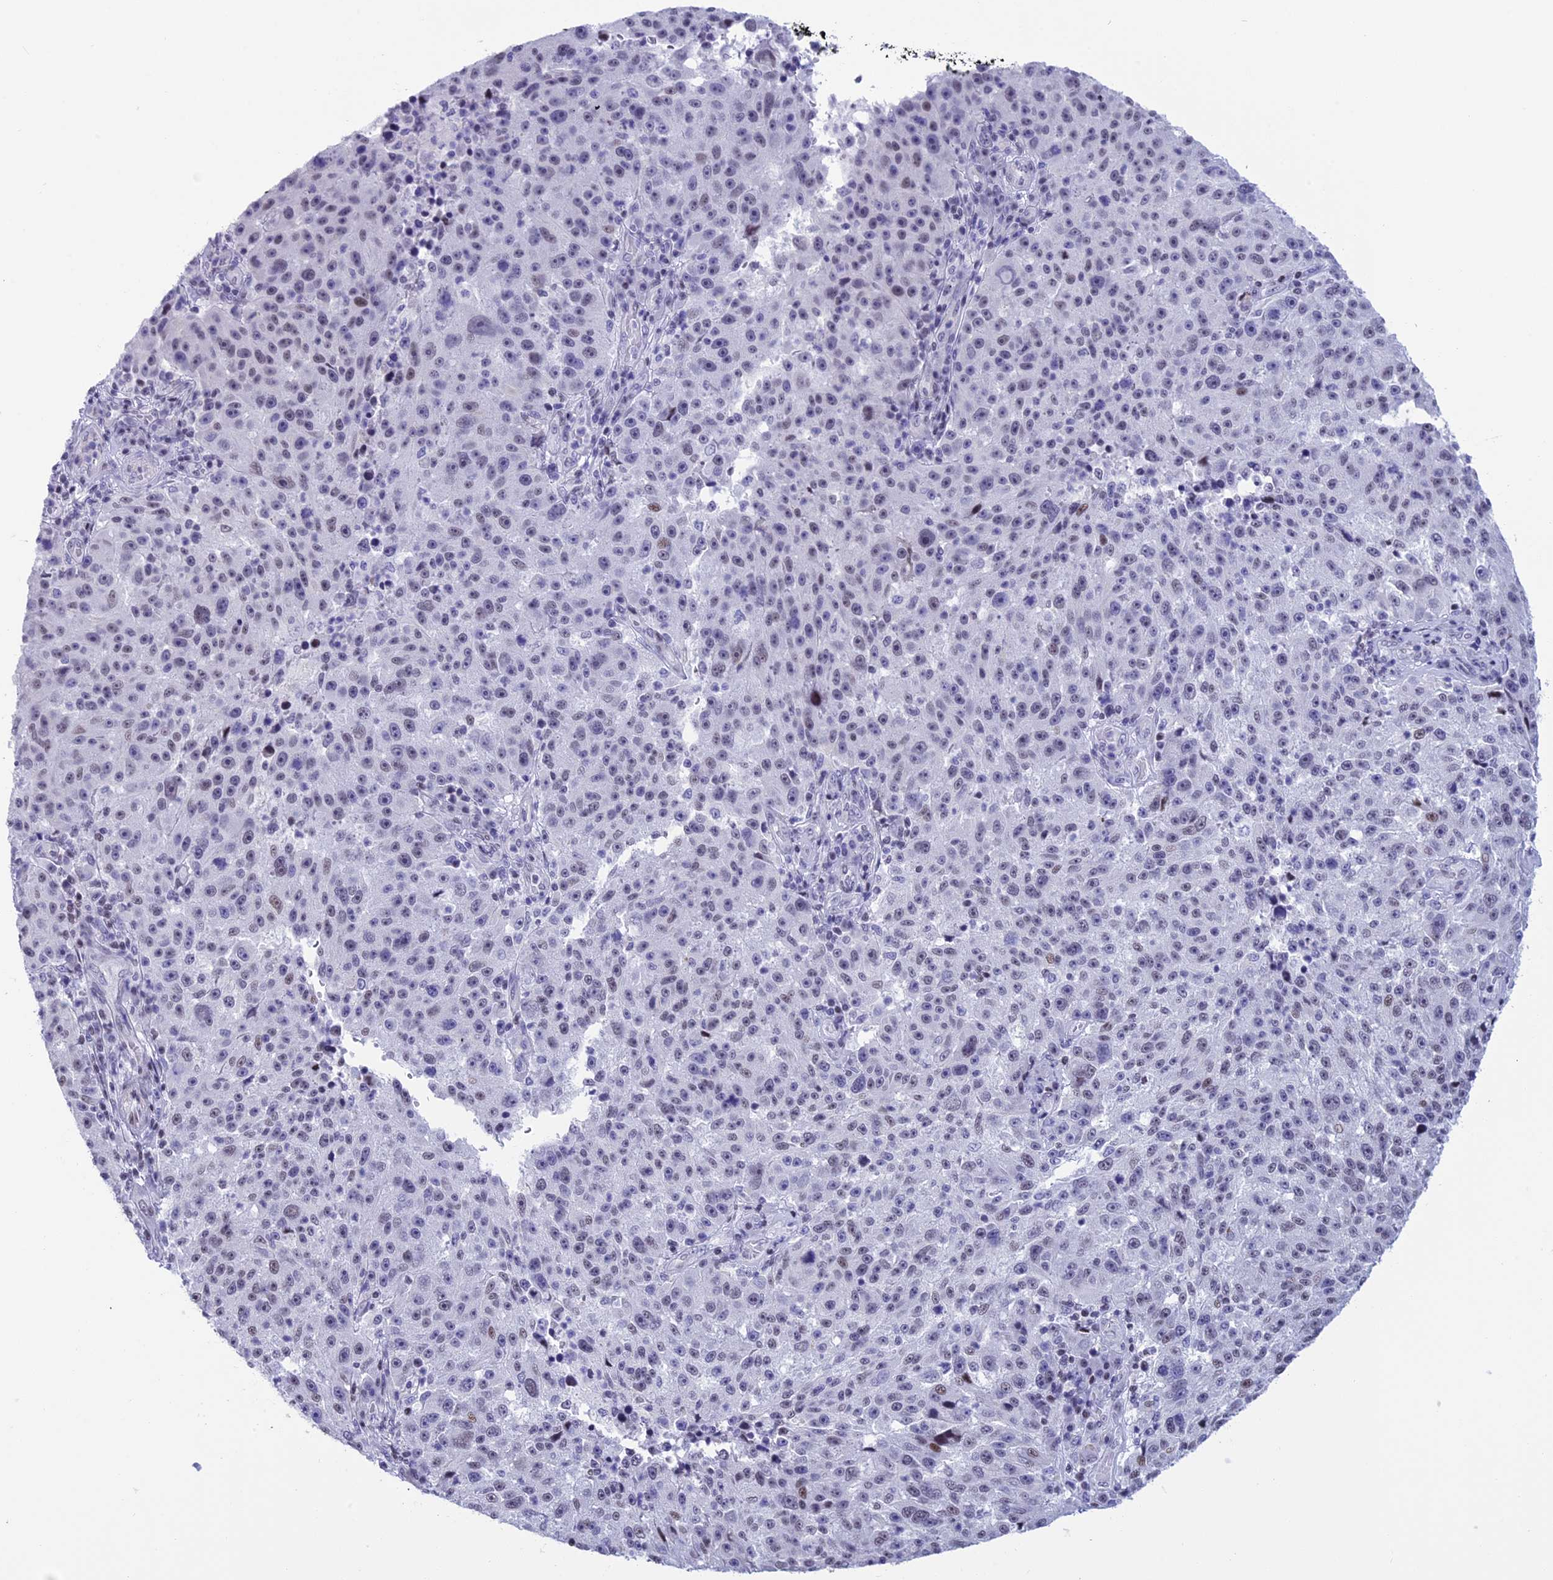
{"staining": {"intensity": "weak", "quantity": "25%-75%", "location": "nuclear"}, "tissue": "melanoma", "cell_type": "Tumor cells", "image_type": "cancer", "snomed": [{"axis": "morphology", "description": "Malignant melanoma, NOS"}, {"axis": "topography", "description": "Skin"}], "caption": "Immunohistochemistry histopathology image of neoplastic tissue: human malignant melanoma stained using immunohistochemistry demonstrates low levels of weak protein expression localized specifically in the nuclear of tumor cells, appearing as a nuclear brown color.", "gene": "SPIRE2", "patient": {"sex": "male", "age": 53}}